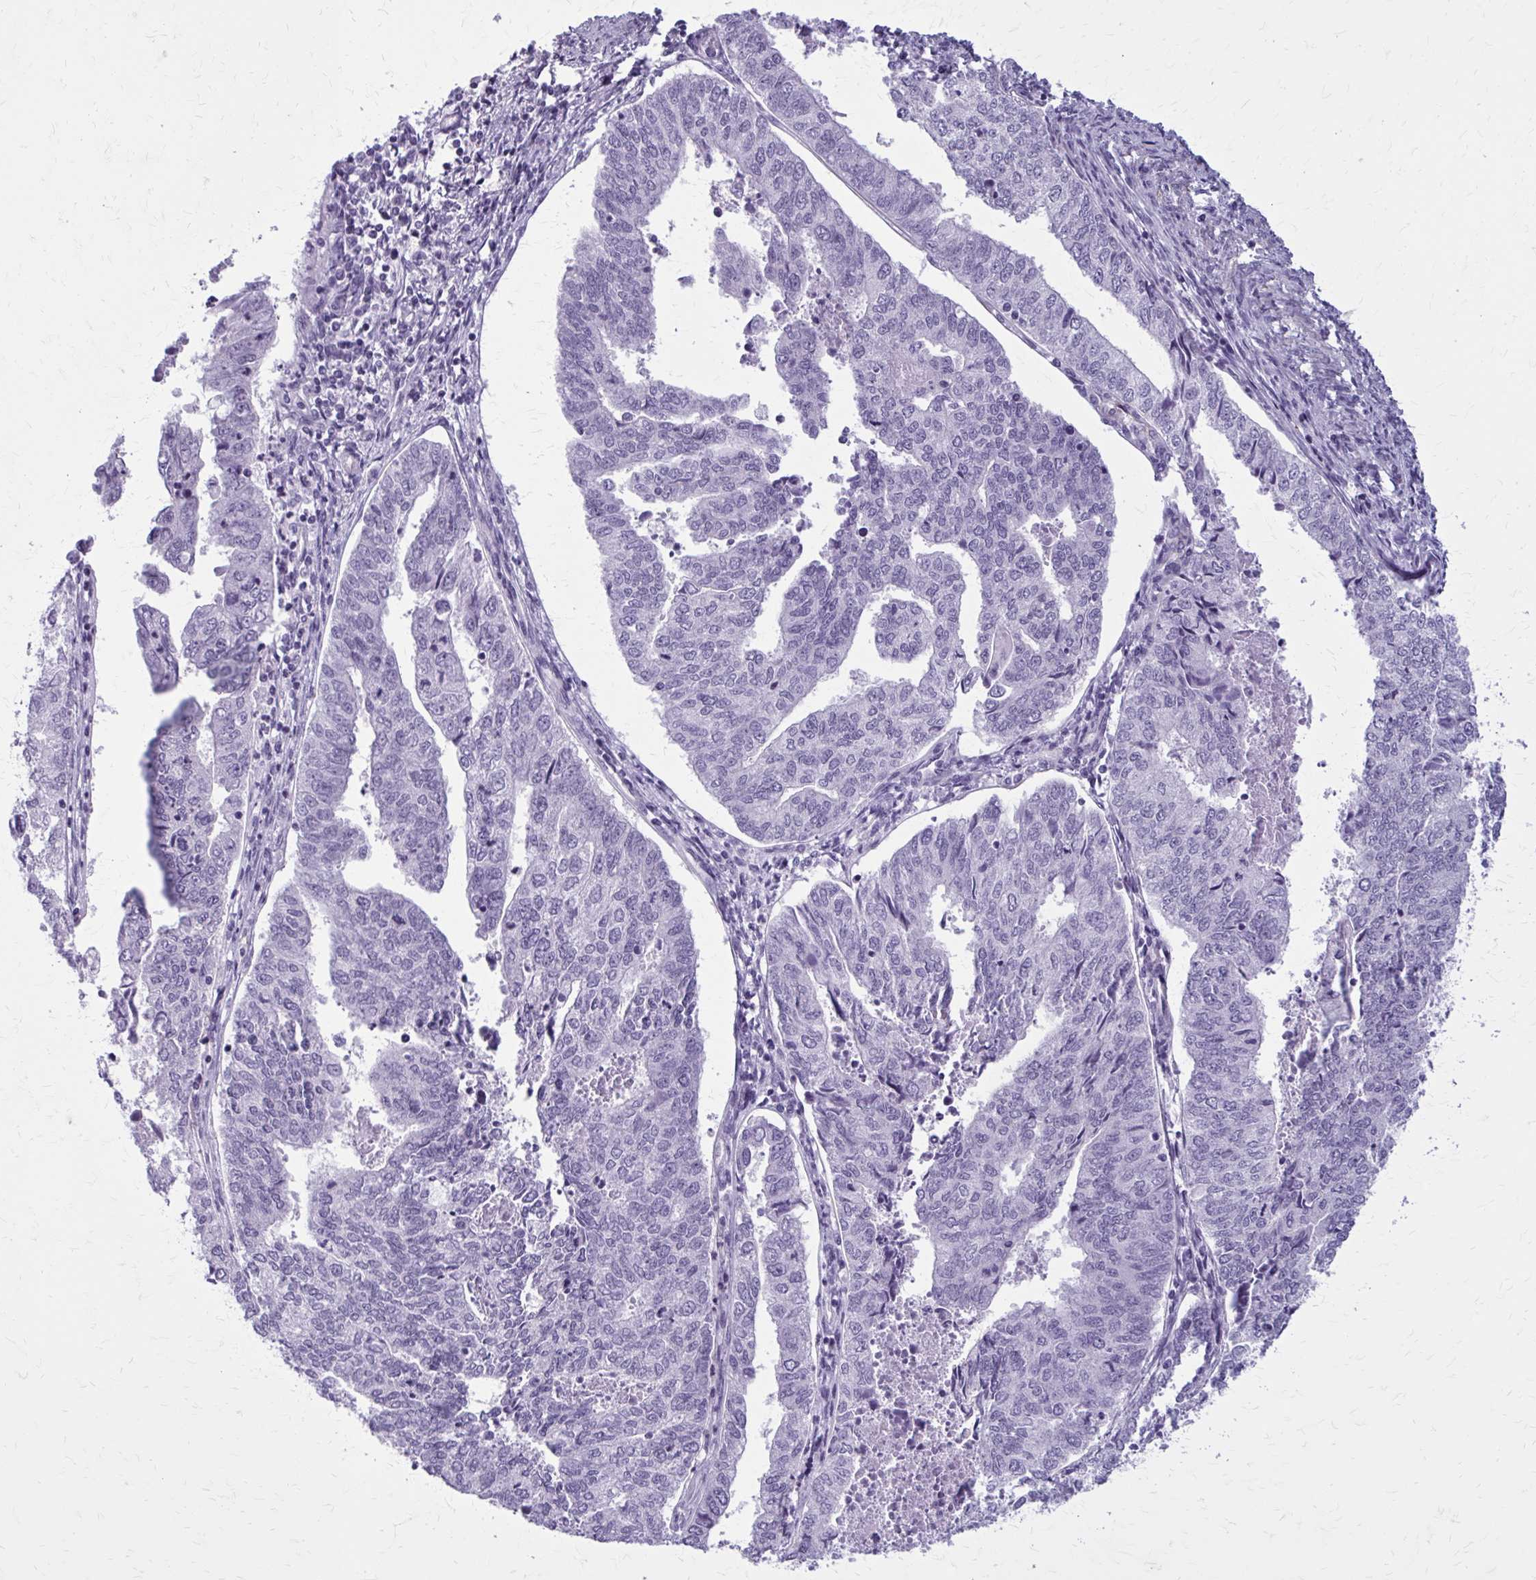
{"staining": {"intensity": "negative", "quantity": "none", "location": "none"}, "tissue": "endometrial cancer", "cell_type": "Tumor cells", "image_type": "cancer", "snomed": [{"axis": "morphology", "description": "Adenocarcinoma, NOS"}, {"axis": "topography", "description": "Endometrium"}], "caption": "Histopathology image shows no protein positivity in tumor cells of endometrial cancer (adenocarcinoma) tissue.", "gene": "CASQ2", "patient": {"sex": "female", "age": 73}}